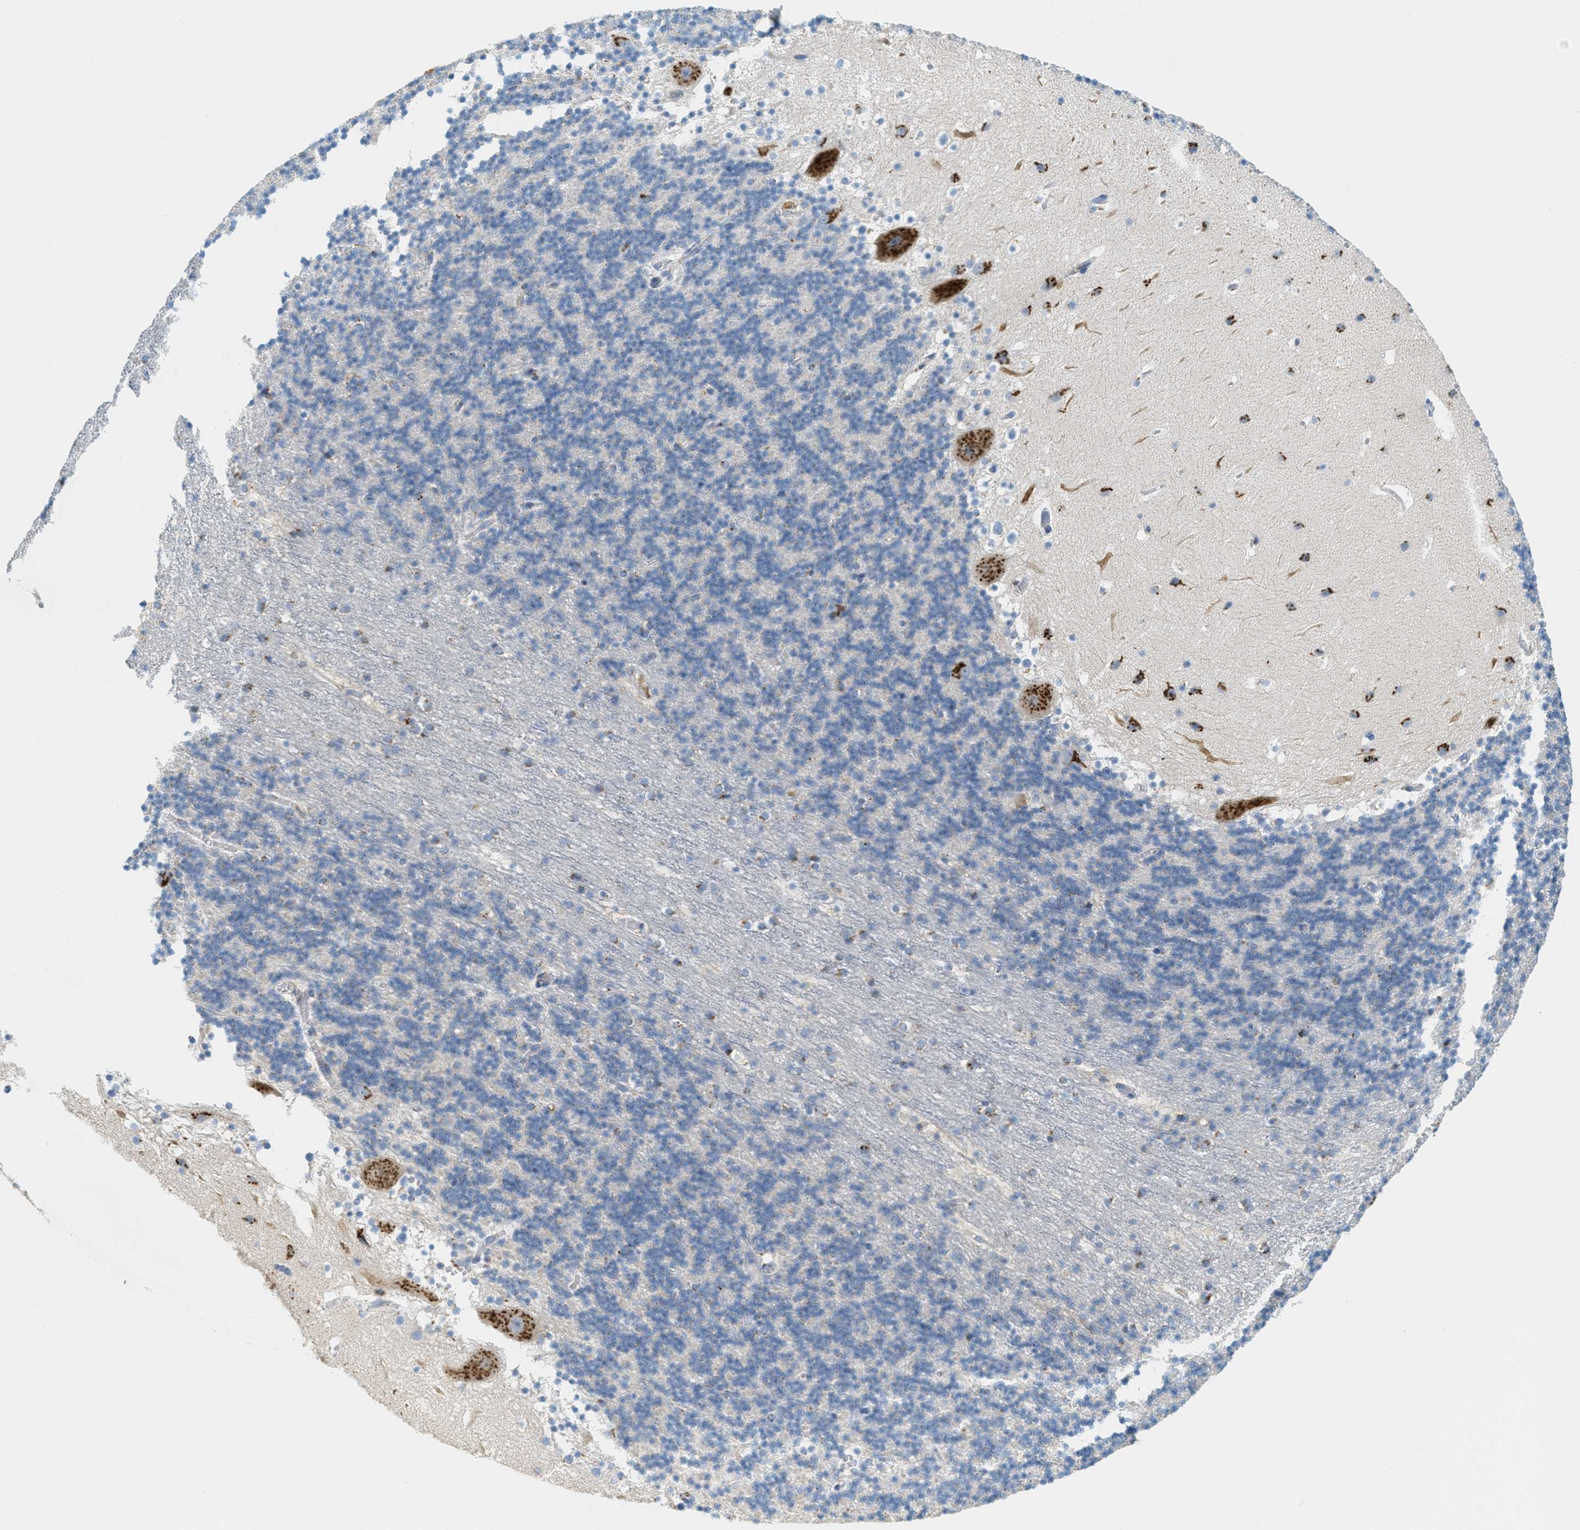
{"staining": {"intensity": "negative", "quantity": "none", "location": "none"}, "tissue": "cerebellum", "cell_type": "Cells in granular layer", "image_type": "normal", "snomed": [{"axis": "morphology", "description": "Normal tissue, NOS"}, {"axis": "topography", "description": "Cerebellum"}], "caption": "High power microscopy micrograph of an immunohistochemistry (IHC) histopathology image of unremarkable cerebellum, revealing no significant positivity in cells in granular layer. The staining is performed using DAB (3,3'-diaminobenzidine) brown chromogen with nuclei counter-stained in using hematoxylin.", "gene": "ENTPD4", "patient": {"sex": "male", "age": 45}}